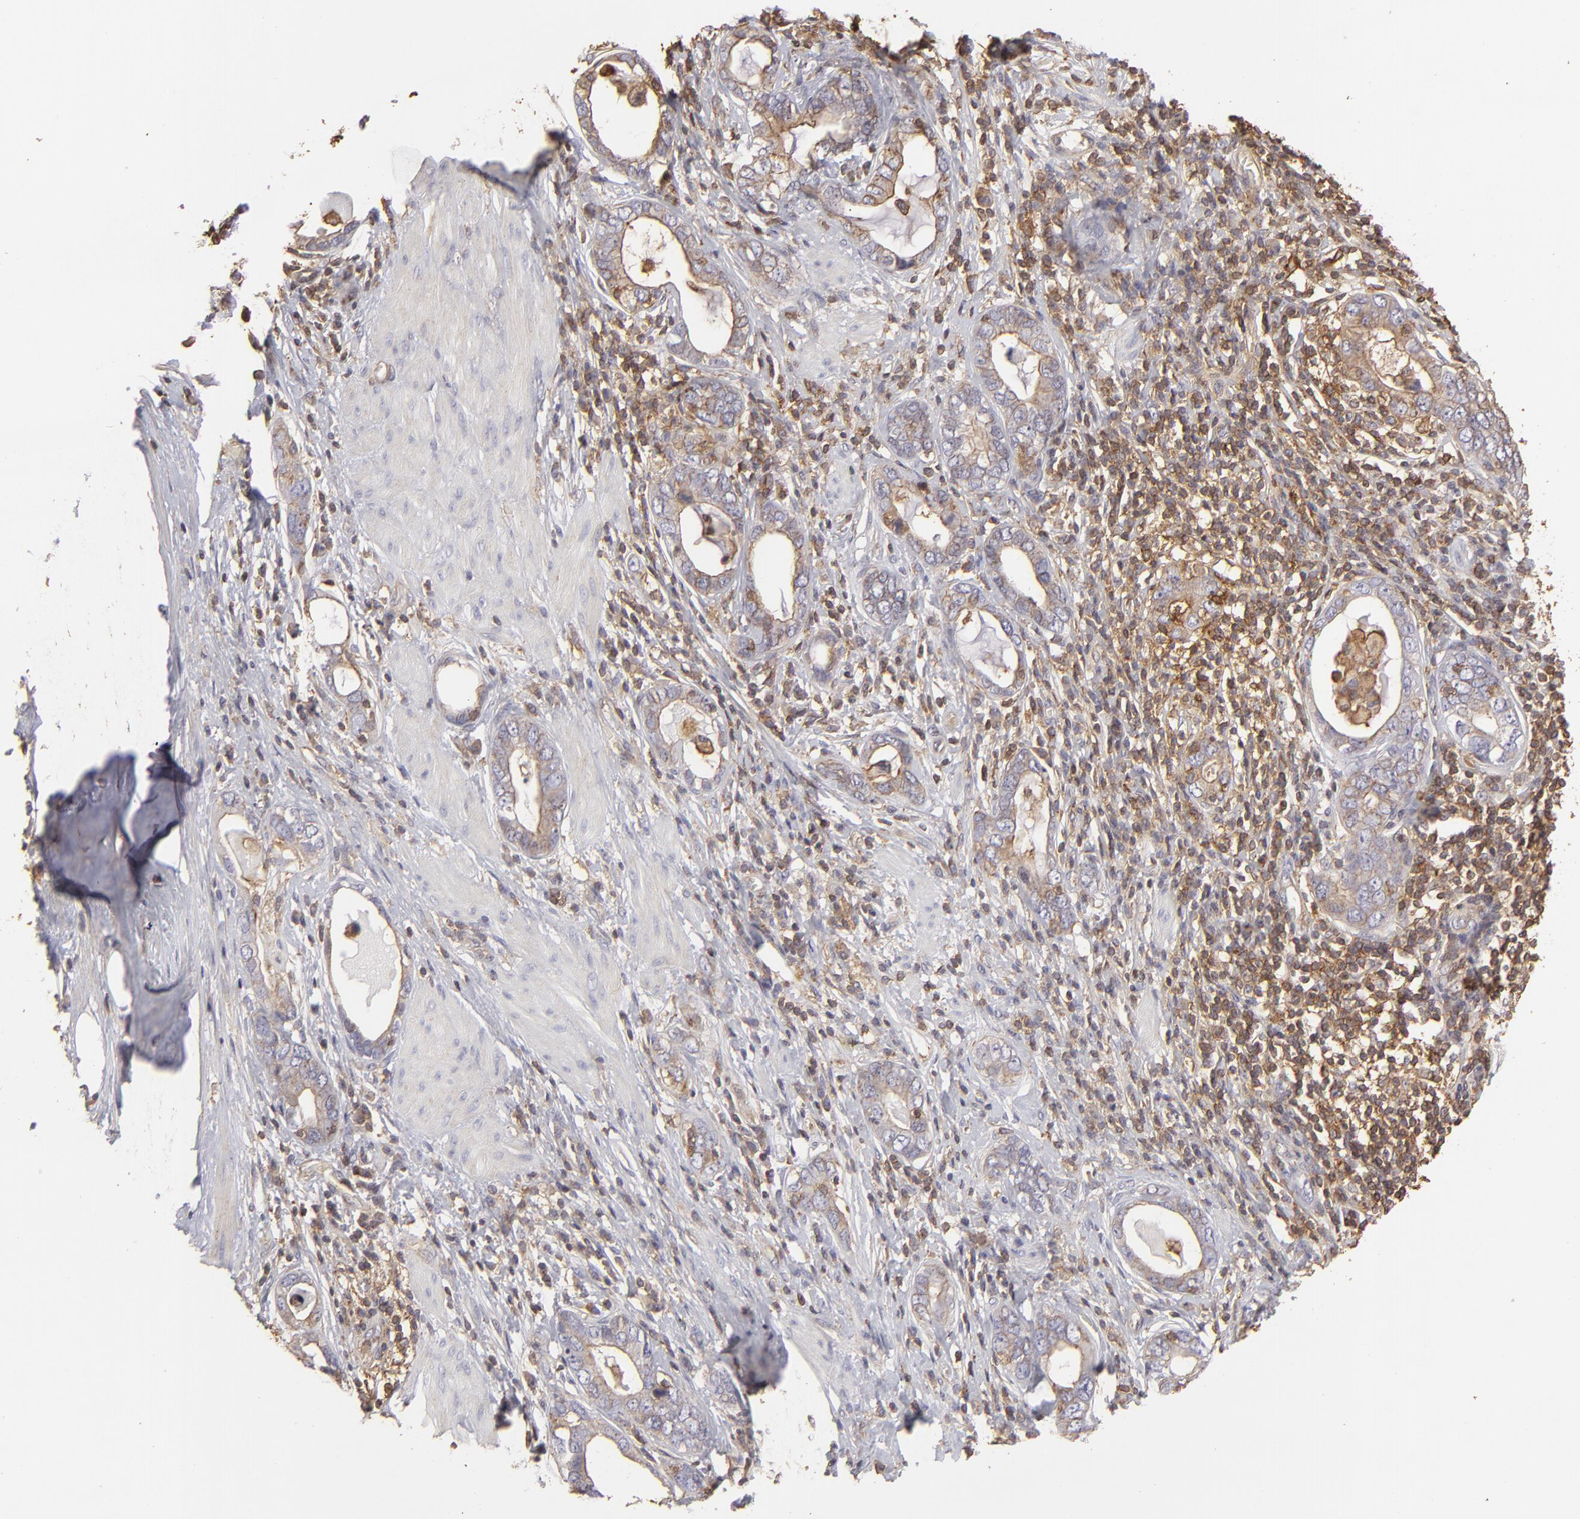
{"staining": {"intensity": "weak", "quantity": ">75%", "location": "cytoplasmic/membranous"}, "tissue": "stomach cancer", "cell_type": "Tumor cells", "image_type": "cancer", "snomed": [{"axis": "morphology", "description": "Adenocarcinoma, NOS"}, {"axis": "topography", "description": "Stomach, lower"}], "caption": "Protein analysis of stomach cancer tissue reveals weak cytoplasmic/membranous staining in approximately >75% of tumor cells.", "gene": "ACTB", "patient": {"sex": "female", "age": 93}}